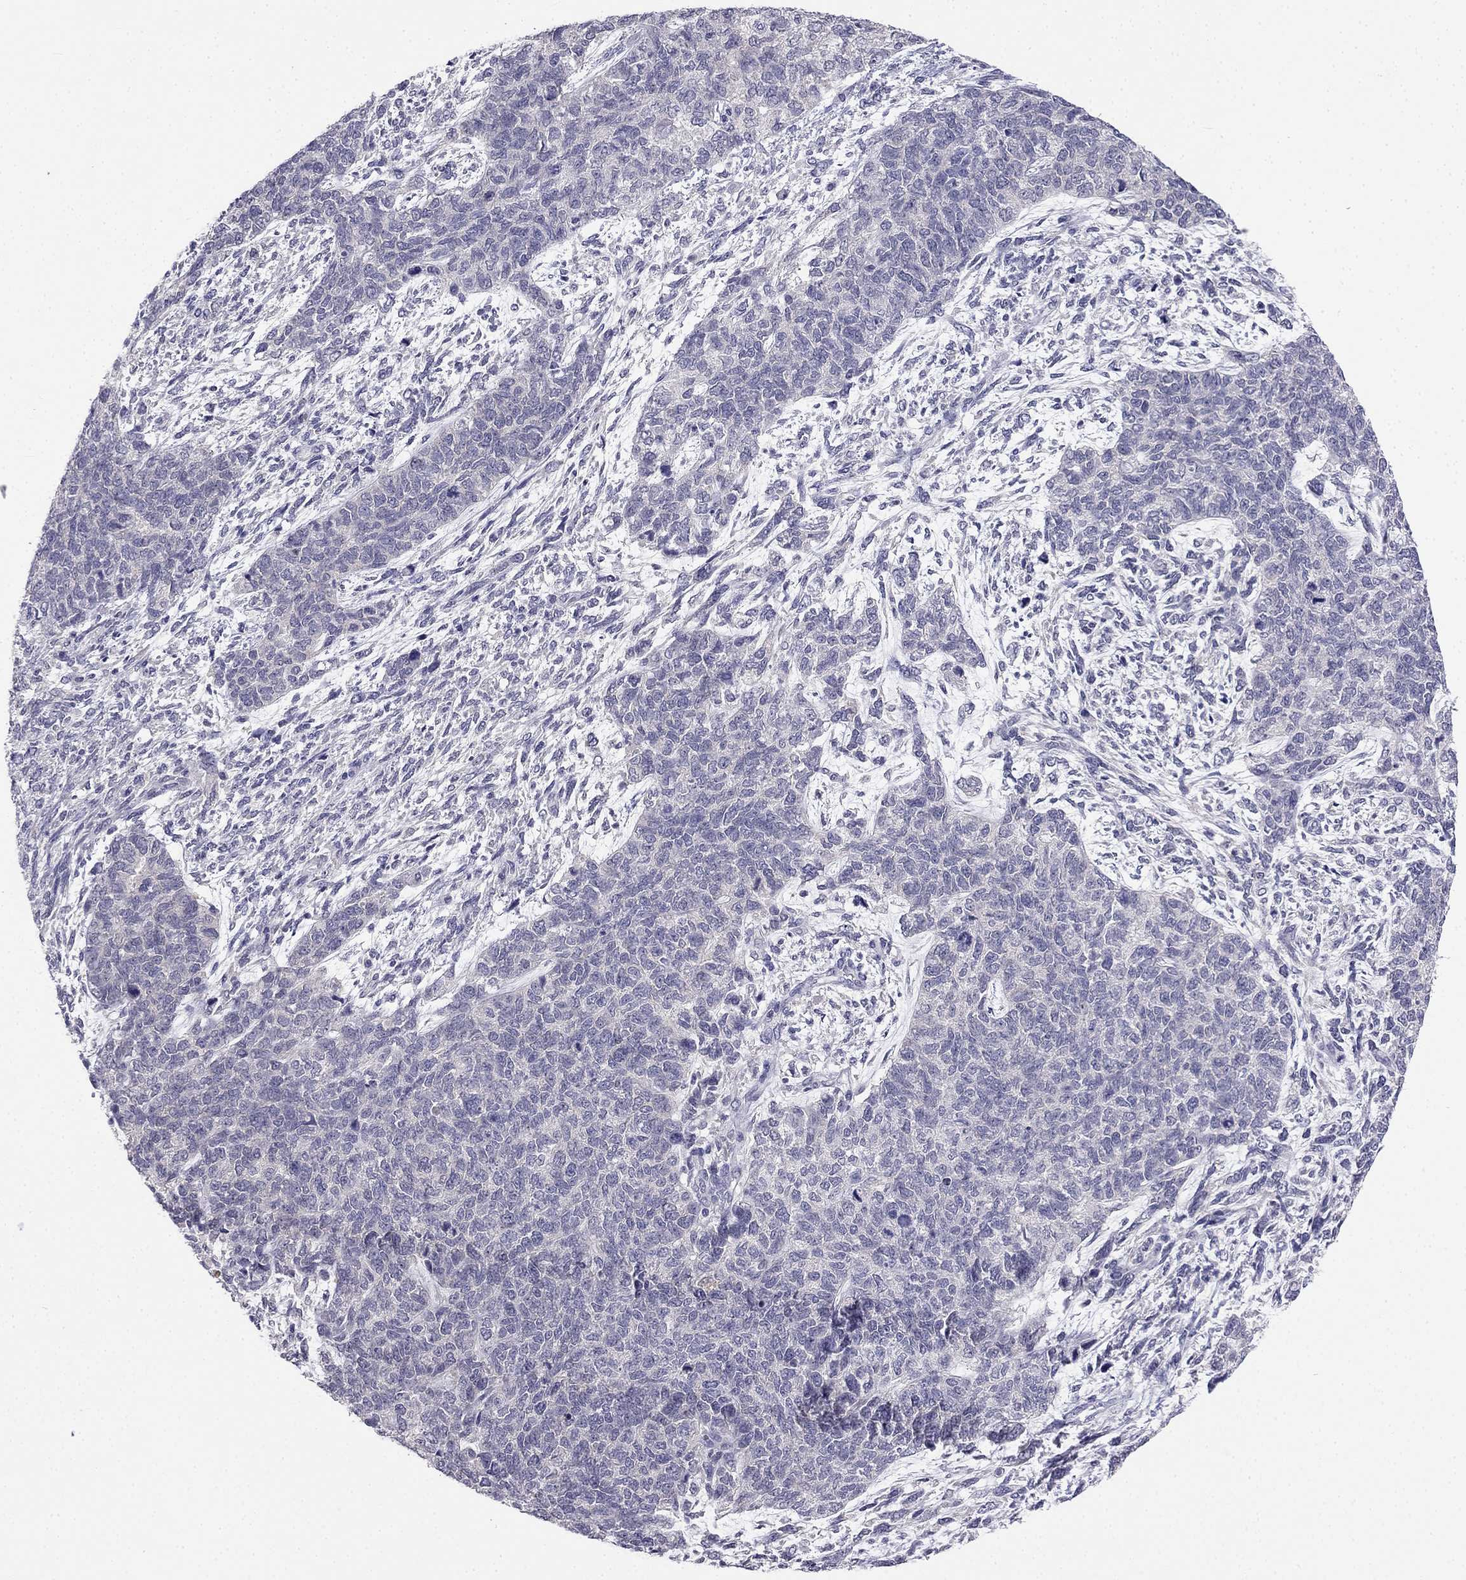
{"staining": {"intensity": "negative", "quantity": "none", "location": "none"}, "tissue": "cervical cancer", "cell_type": "Tumor cells", "image_type": "cancer", "snomed": [{"axis": "morphology", "description": "Squamous cell carcinoma, NOS"}, {"axis": "topography", "description": "Cervix"}], "caption": "Tumor cells are negative for protein expression in human squamous cell carcinoma (cervical).", "gene": "C16orf89", "patient": {"sex": "female", "age": 63}}